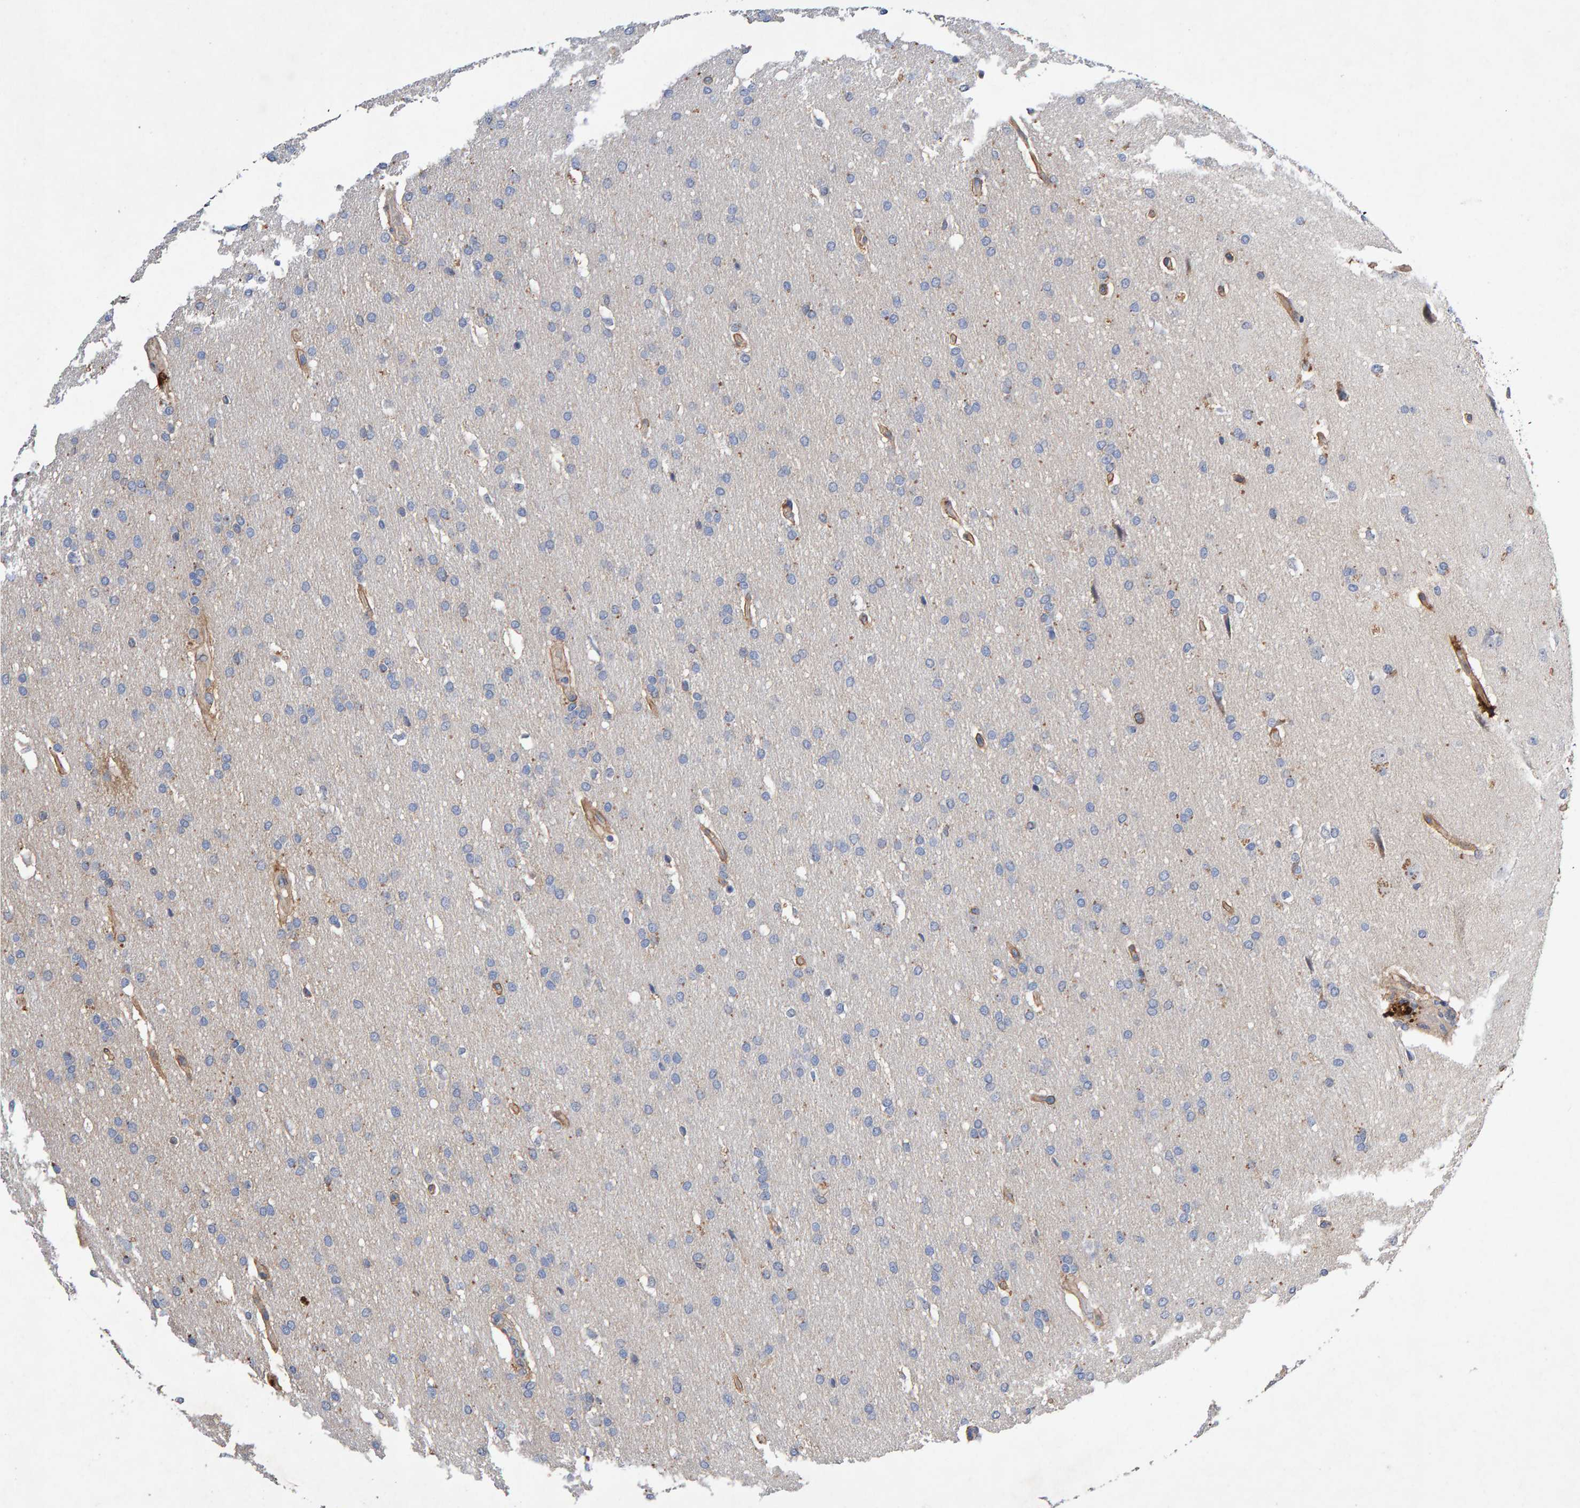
{"staining": {"intensity": "weak", "quantity": "<25%", "location": "cytoplasmic/membranous"}, "tissue": "glioma", "cell_type": "Tumor cells", "image_type": "cancer", "snomed": [{"axis": "morphology", "description": "Glioma, malignant, Low grade"}, {"axis": "topography", "description": "Brain"}], "caption": "Immunohistochemical staining of human glioma exhibits no significant expression in tumor cells.", "gene": "EFR3A", "patient": {"sex": "female", "age": 37}}